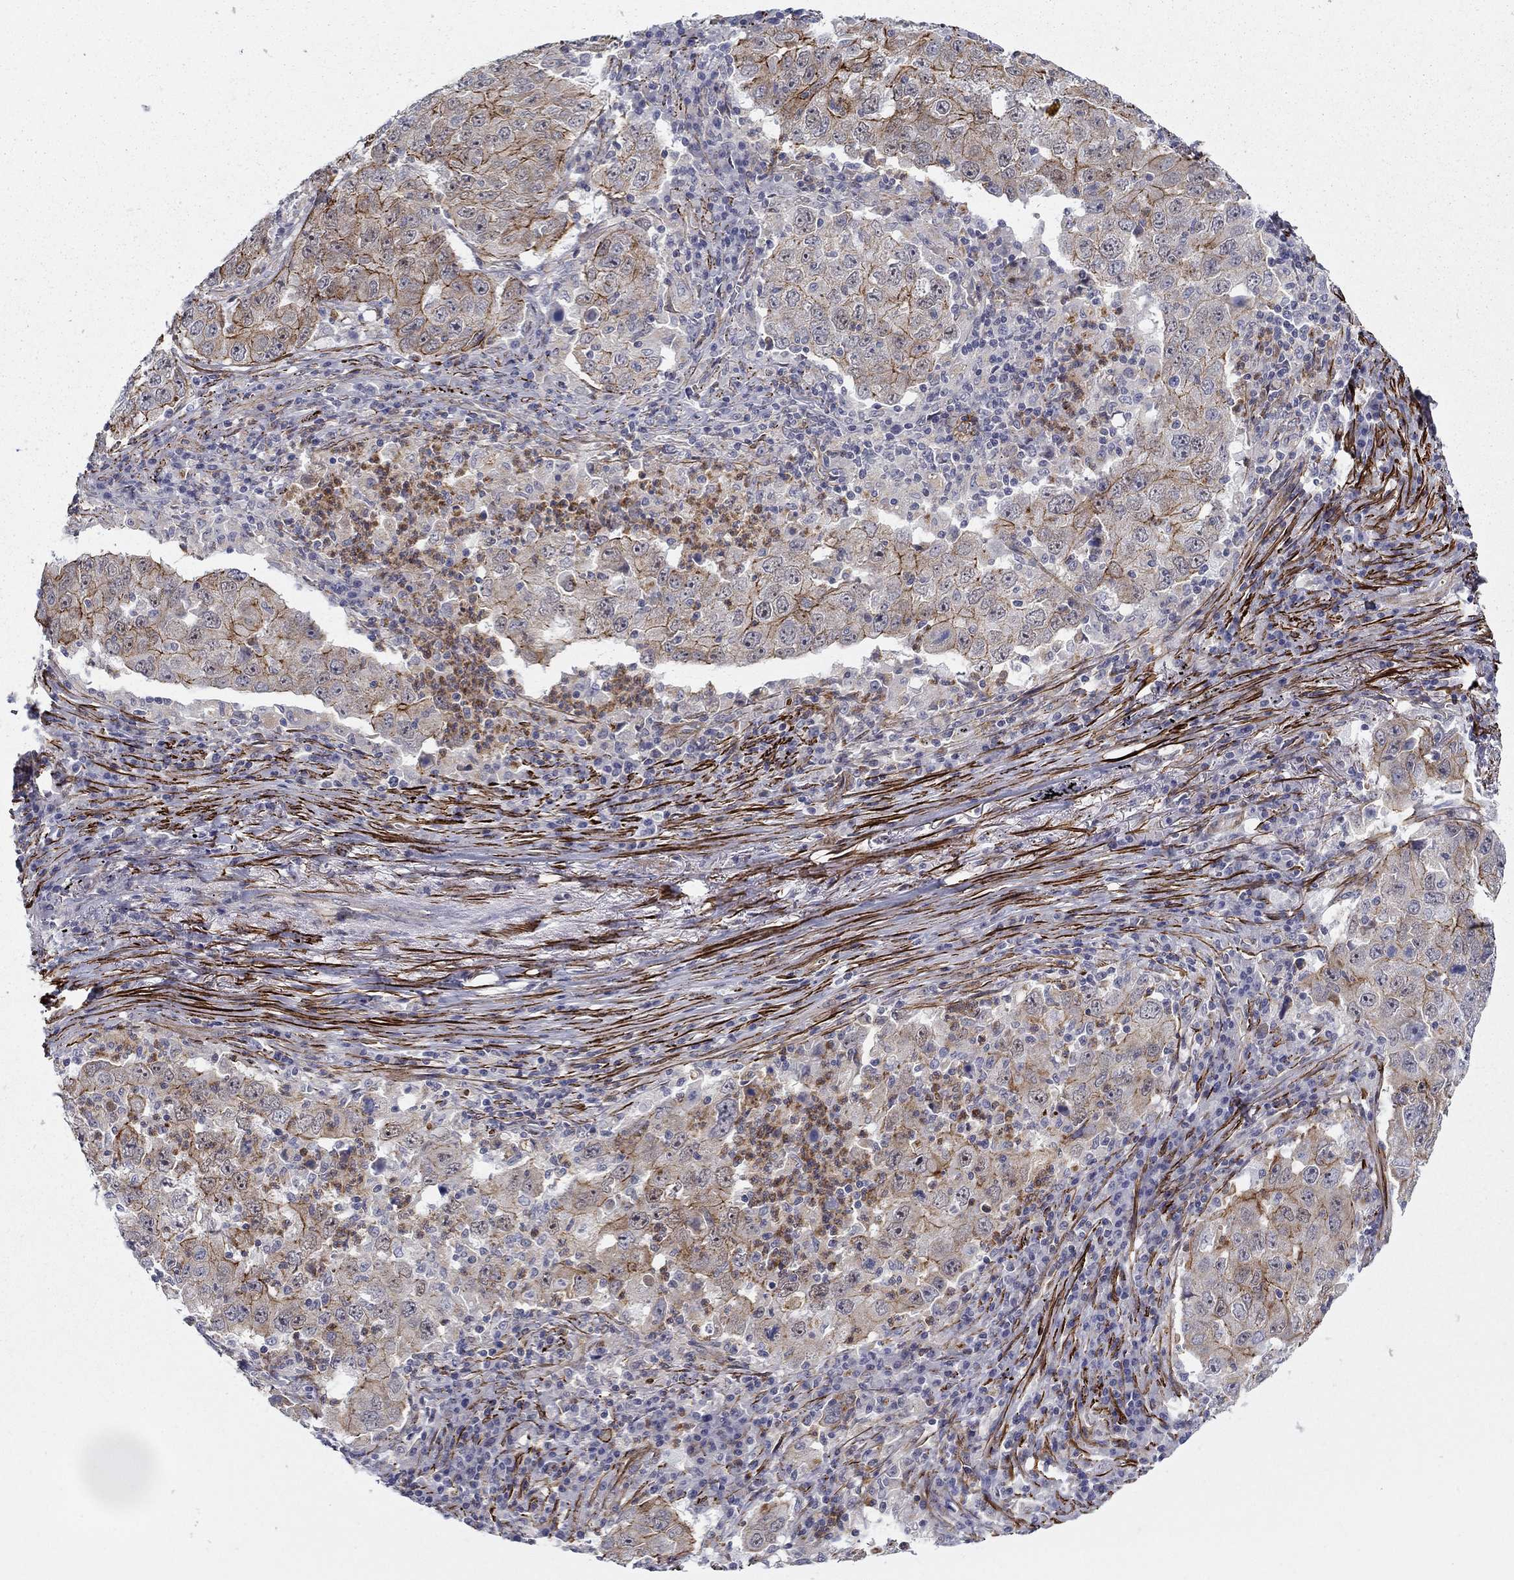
{"staining": {"intensity": "strong", "quantity": "25%-75%", "location": "cytoplasmic/membranous"}, "tissue": "lung cancer", "cell_type": "Tumor cells", "image_type": "cancer", "snomed": [{"axis": "morphology", "description": "Adenocarcinoma, NOS"}, {"axis": "topography", "description": "Lung"}], "caption": "Immunohistochemical staining of lung cancer (adenocarcinoma) displays high levels of strong cytoplasmic/membranous protein positivity in about 25%-75% of tumor cells.", "gene": "KRBA1", "patient": {"sex": "male", "age": 73}}